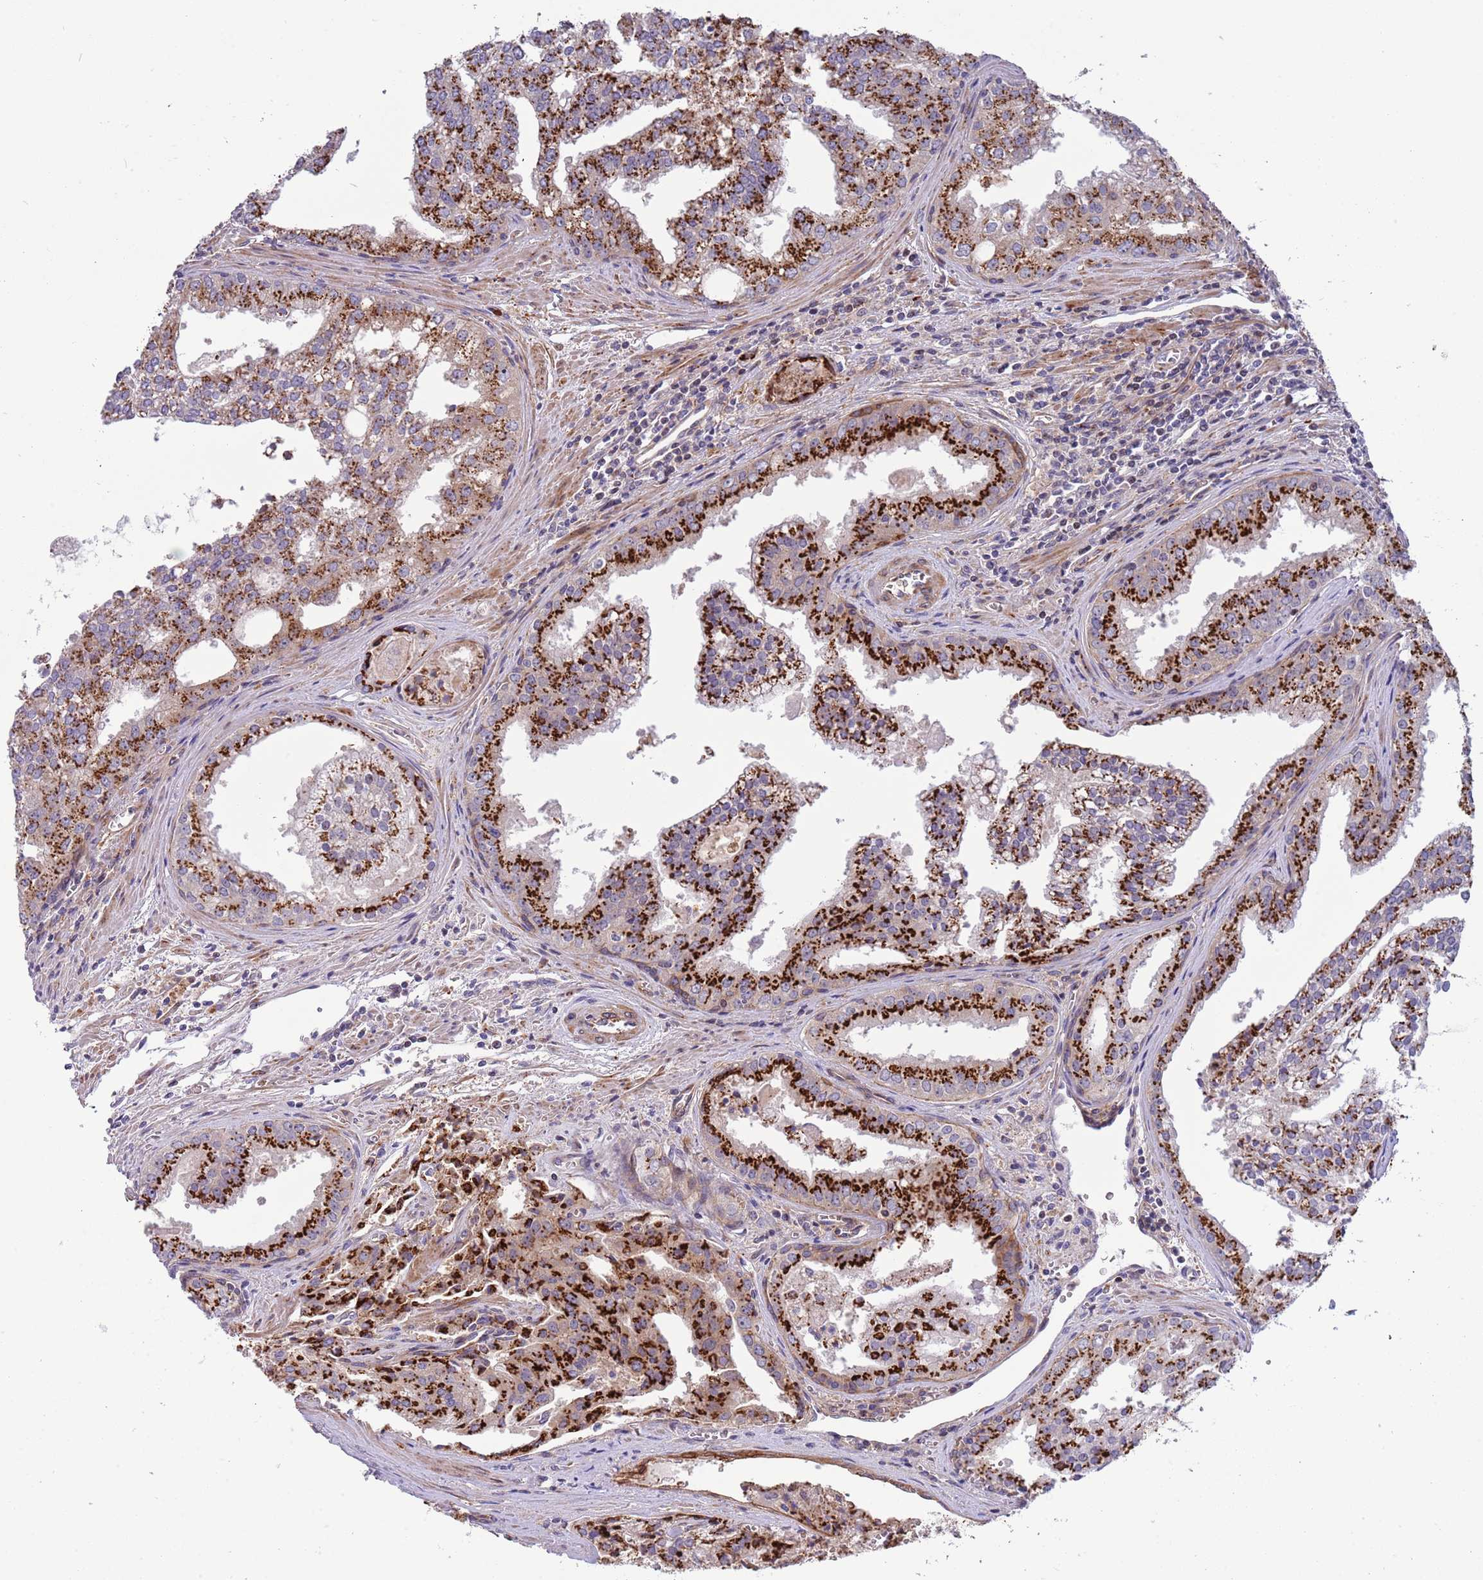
{"staining": {"intensity": "strong", "quantity": ">75%", "location": "cytoplasmic/membranous"}, "tissue": "prostate cancer", "cell_type": "Tumor cells", "image_type": "cancer", "snomed": [{"axis": "morphology", "description": "Adenocarcinoma, High grade"}, {"axis": "topography", "description": "Prostate"}], "caption": "IHC (DAB (3,3'-diaminobenzidine)) staining of adenocarcinoma (high-grade) (prostate) displays strong cytoplasmic/membranous protein staining in approximately >75% of tumor cells.", "gene": "ITGB6", "patient": {"sex": "male", "age": 68}}